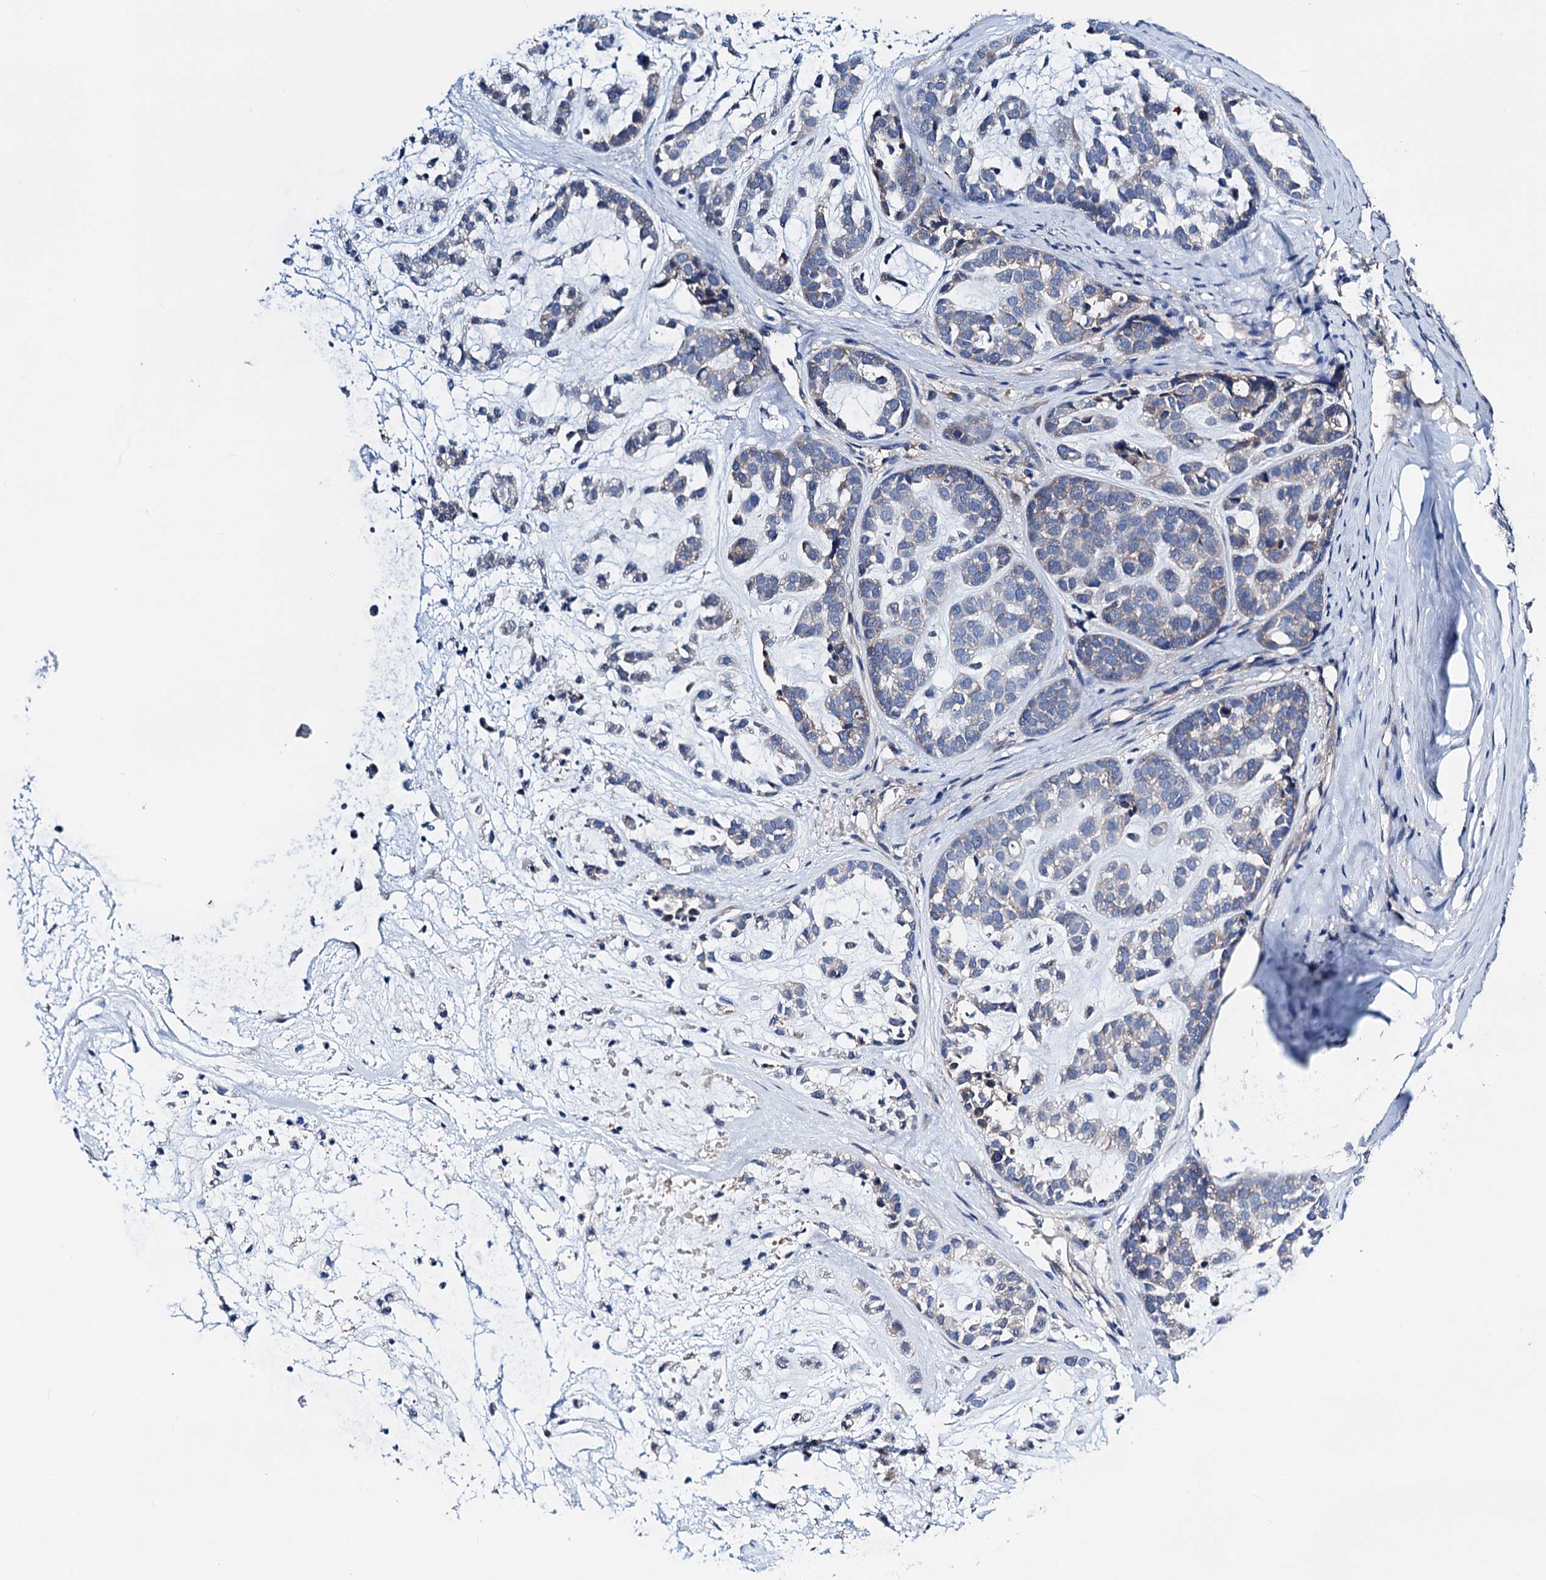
{"staining": {"intensity": "negative", "quantity": "none", "location": "none"}, "tissue": "head and neck cancer", "cell_type": "Tumor cells", "image_type": "cancer", "snomed": [{"axis": "morphology", "description": "Adenocarcinoma, NOS"}, {"axis": "morphology", "description": "Adenoma, NOS"}, {"axis": "topography", "description": "Head-Neck"}], "caption": "The immunohistochemistry photomicrograph has no significant staining in tumor cells of head and neck cancer (adenoma) tissue.", "gene": "GCOM1", "patient": {"sex": "female", "age": 55}}